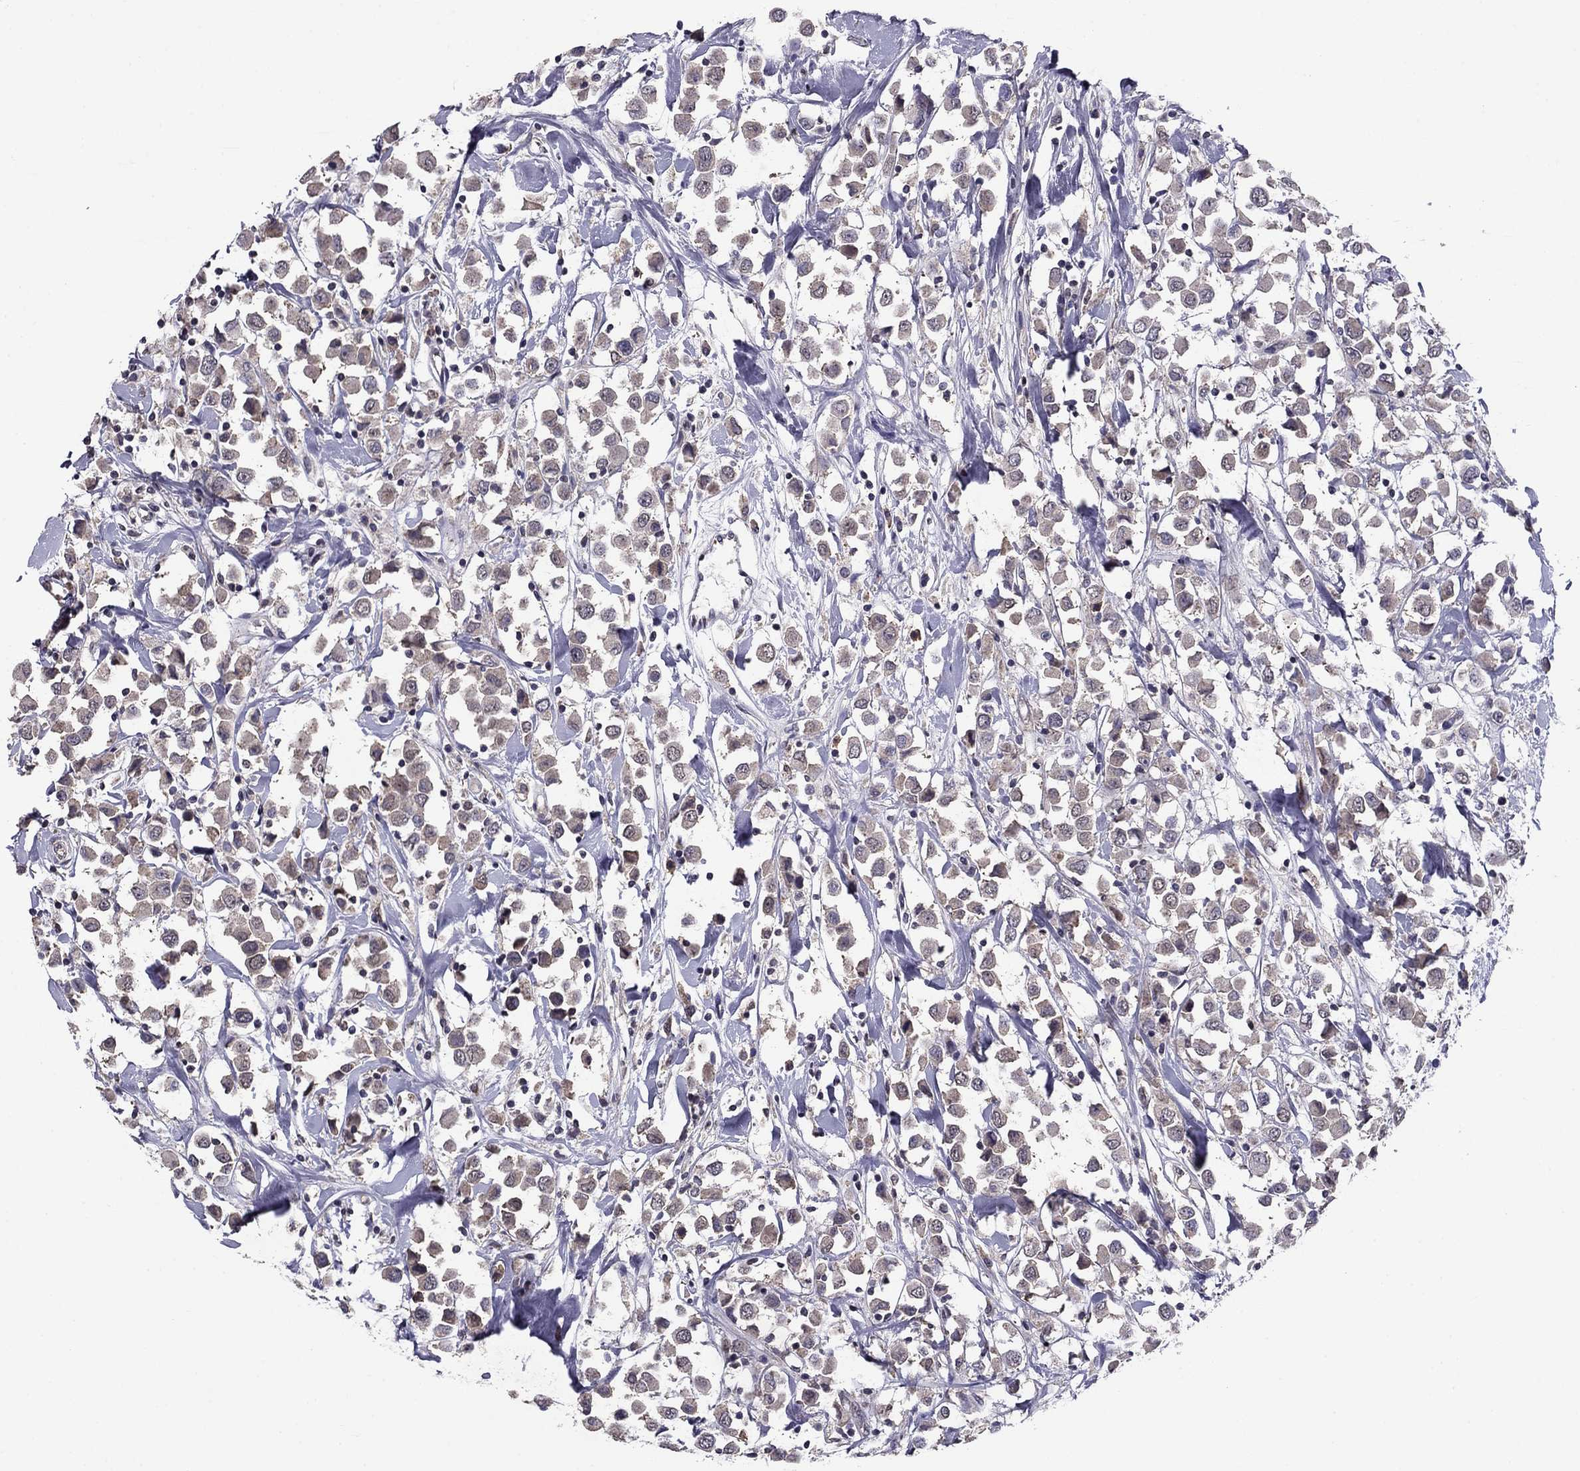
{"staining": {"intensity": "weak", "quantity": "<25%", "location": "cytoplasmic/membranous"}, "tissue": "breast cancer", "cell_type": "Tumor cells", "image_type": "cancer", "snomed": [{"axis": "morphology", "description": "Duct carcinoma"}, {"axis": "topography", "description": "Breast"}], "caption": "Tumor cells are negative for brown protein staining in breast cancer.", "gene": "HCN1", "patient": {"sex": "female", "age": 61}}